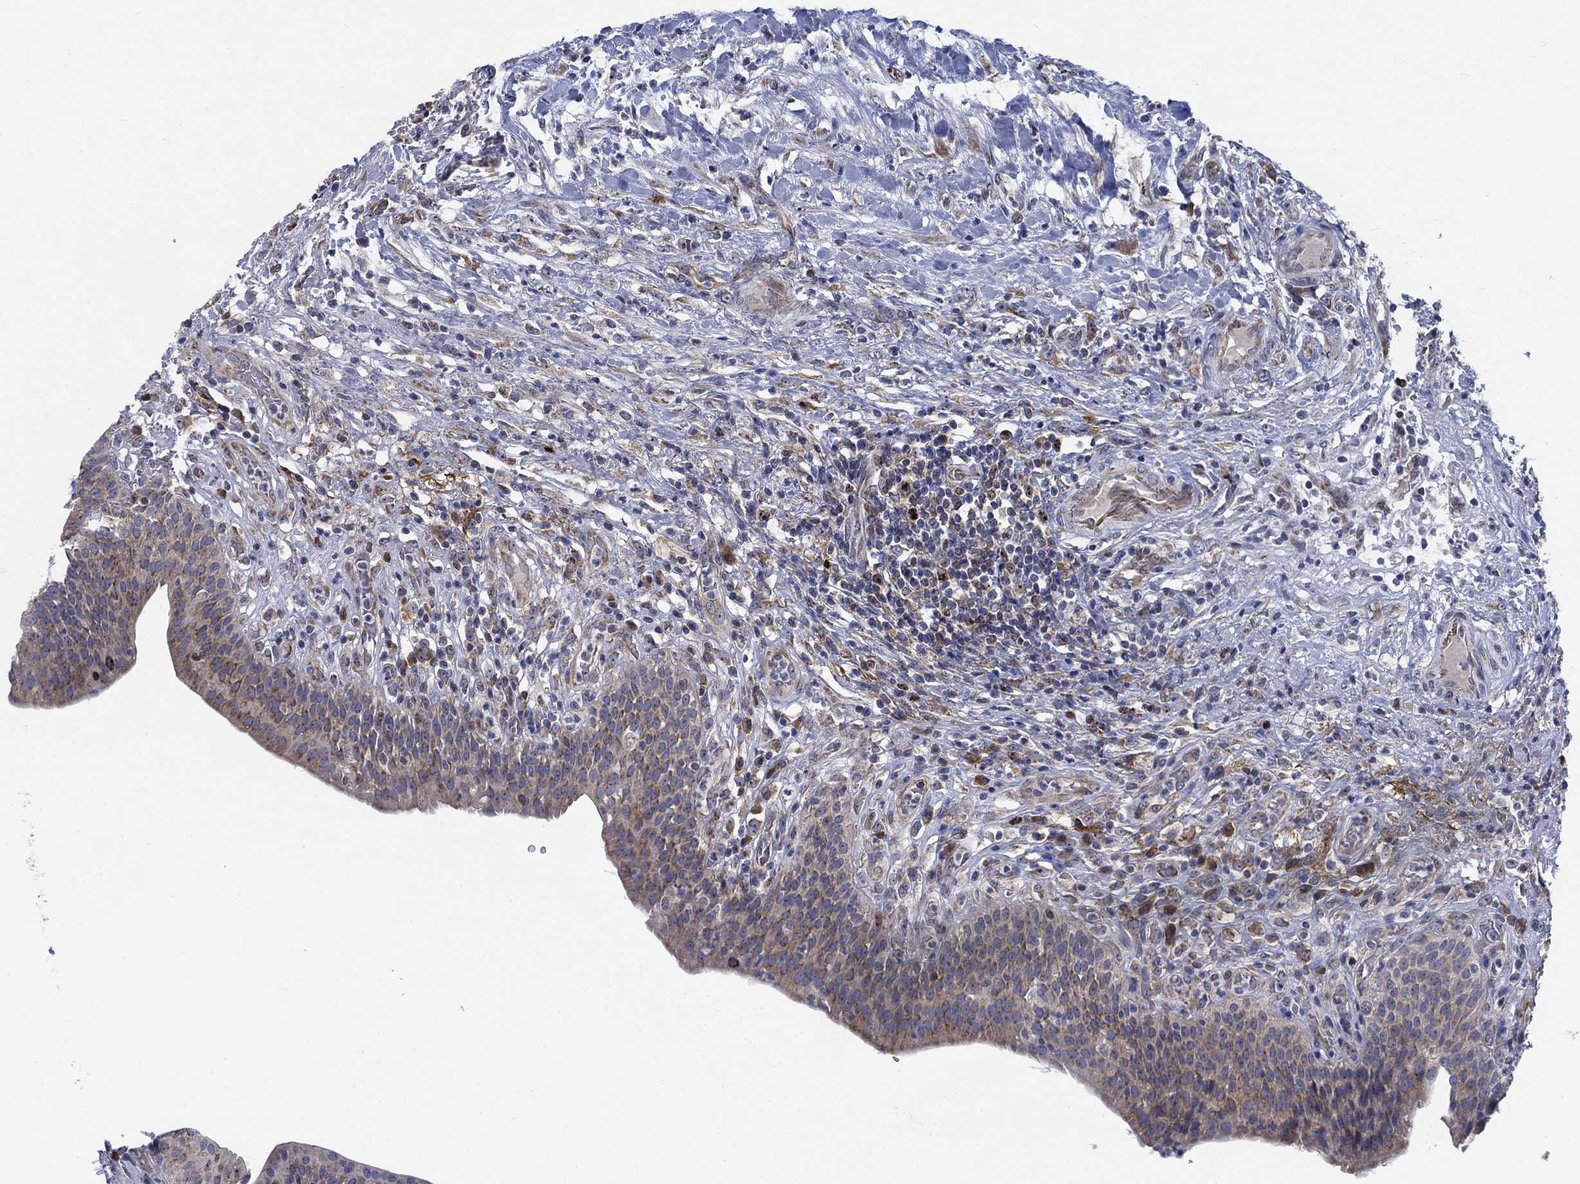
{"staining": {"intensity": "moderate", "quantity": "<25%", "location": "cytoplasmic/membranous"}, "tissue": "urinary bladder", "cell_type": "Urothelial cells", "image_type": "normal", "snomed": [{"axis": "morphology", "description": "Normal tissue, NOS"}, {"axis": "topography", "description": "Urinary bladder"}], "caption": "Immunohistochemistry (IHC) micrograph of unremarkable urinary bladder stained for a protein (brown), which displays low levels of moderate cytoplasmic/membranous staining in about <25% of urothelial cells.", "gene": "MMP24", "patient": {"sex": "male", "age": 66}}